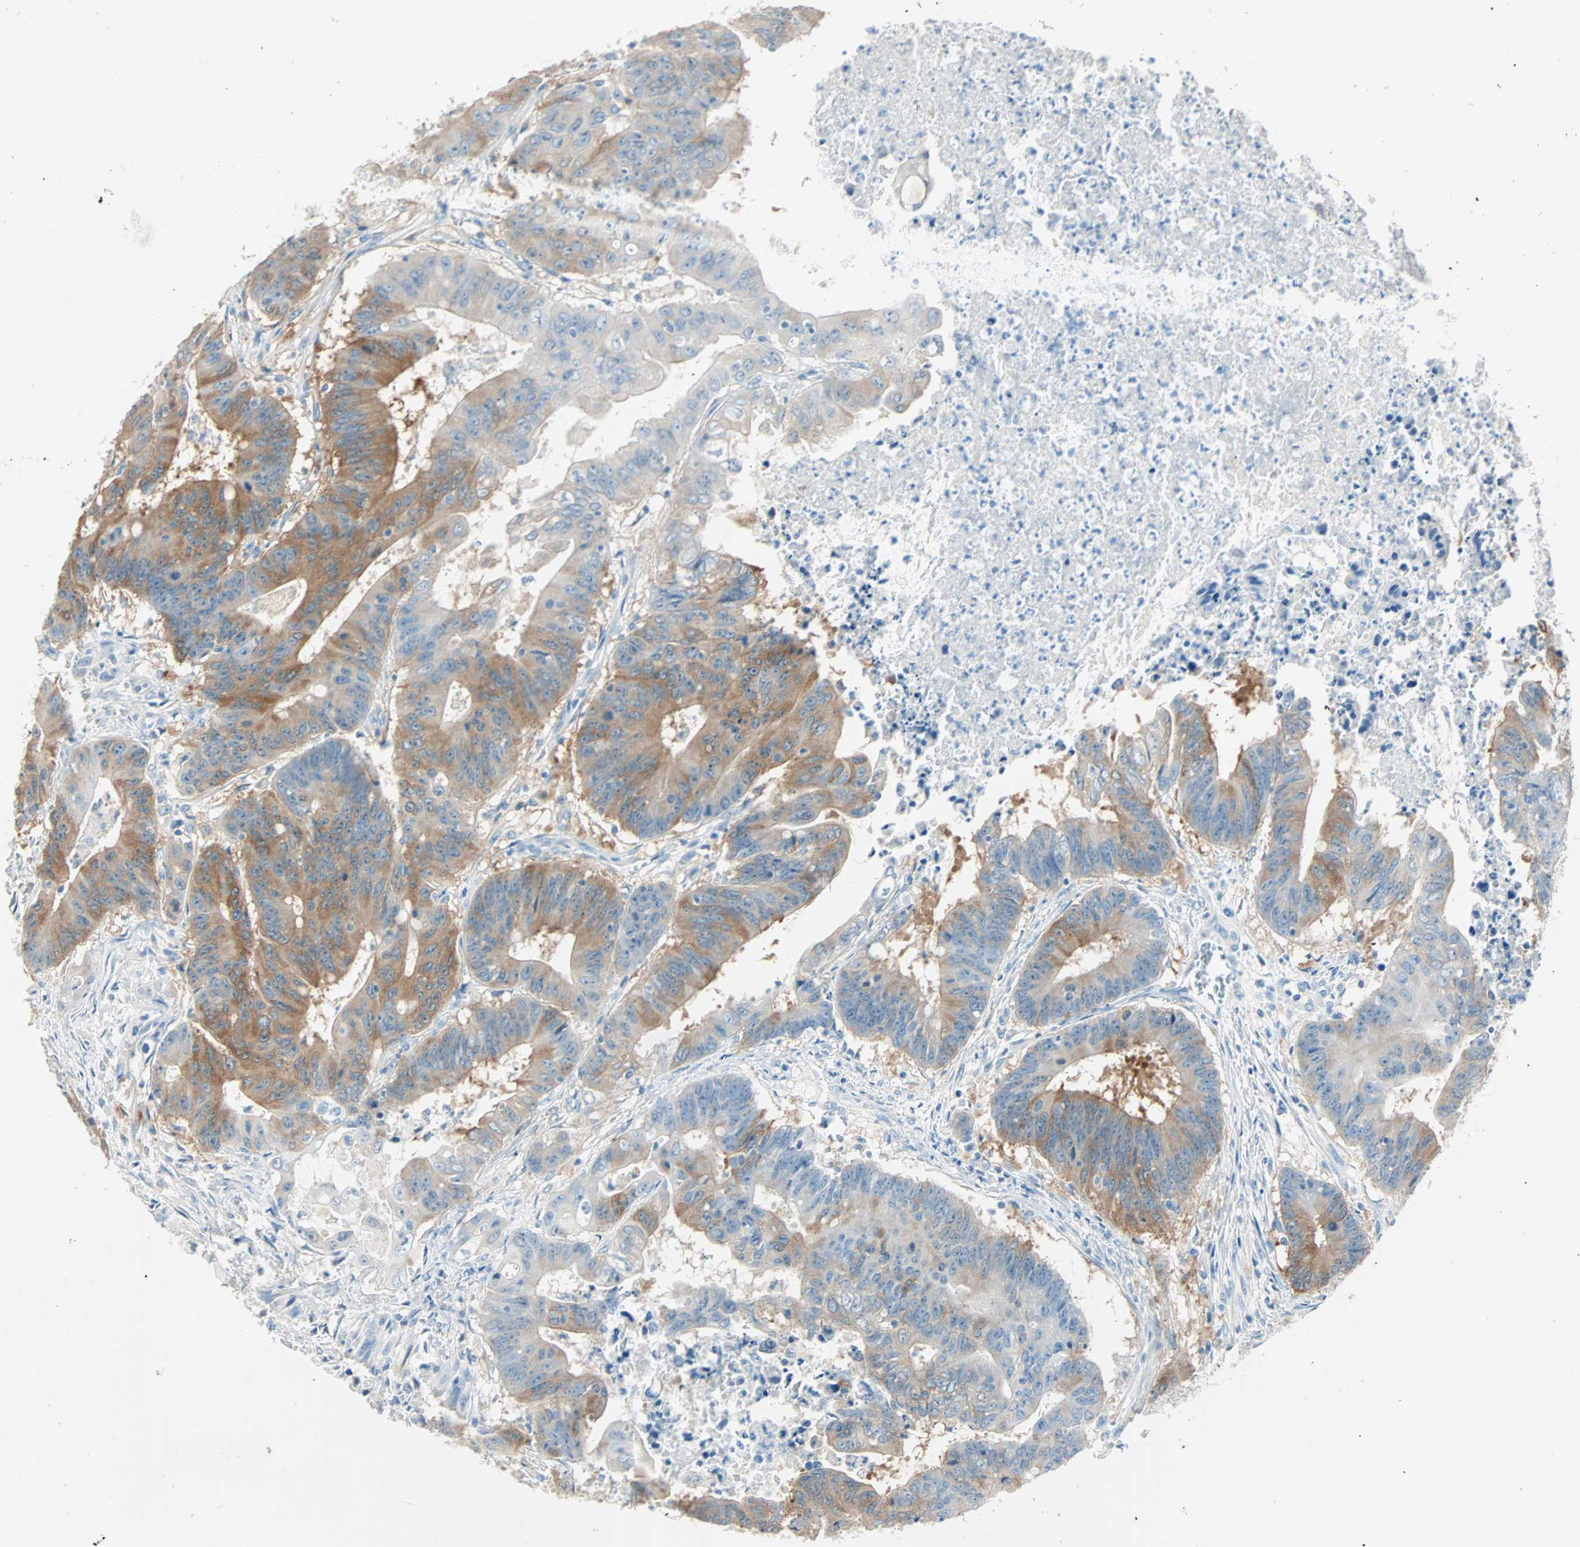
{"staining": {"intensity": "moderate", "quantity": "25%-75%", "location": "cytoplasmic/membranous"}, "tissue": "colorectal cancer", "cell_type": "Tumor cells", "image_type": "cancer", "snomed": [{"axis": "morphology", "description": "Adenocarcinoma, NOS"}, {"axis": "topography", "description": "Colon"}], "caption": "Colorectal cancer (adenocarcinoma) stained for a protein reveals moderate cytoplasmic/membranous positivity in tumor cells. (DAB = brown stain, brightfield microscopy at high magnification).", "gene": "ATF6", "patient": {"sex": "male", "age": 45}}